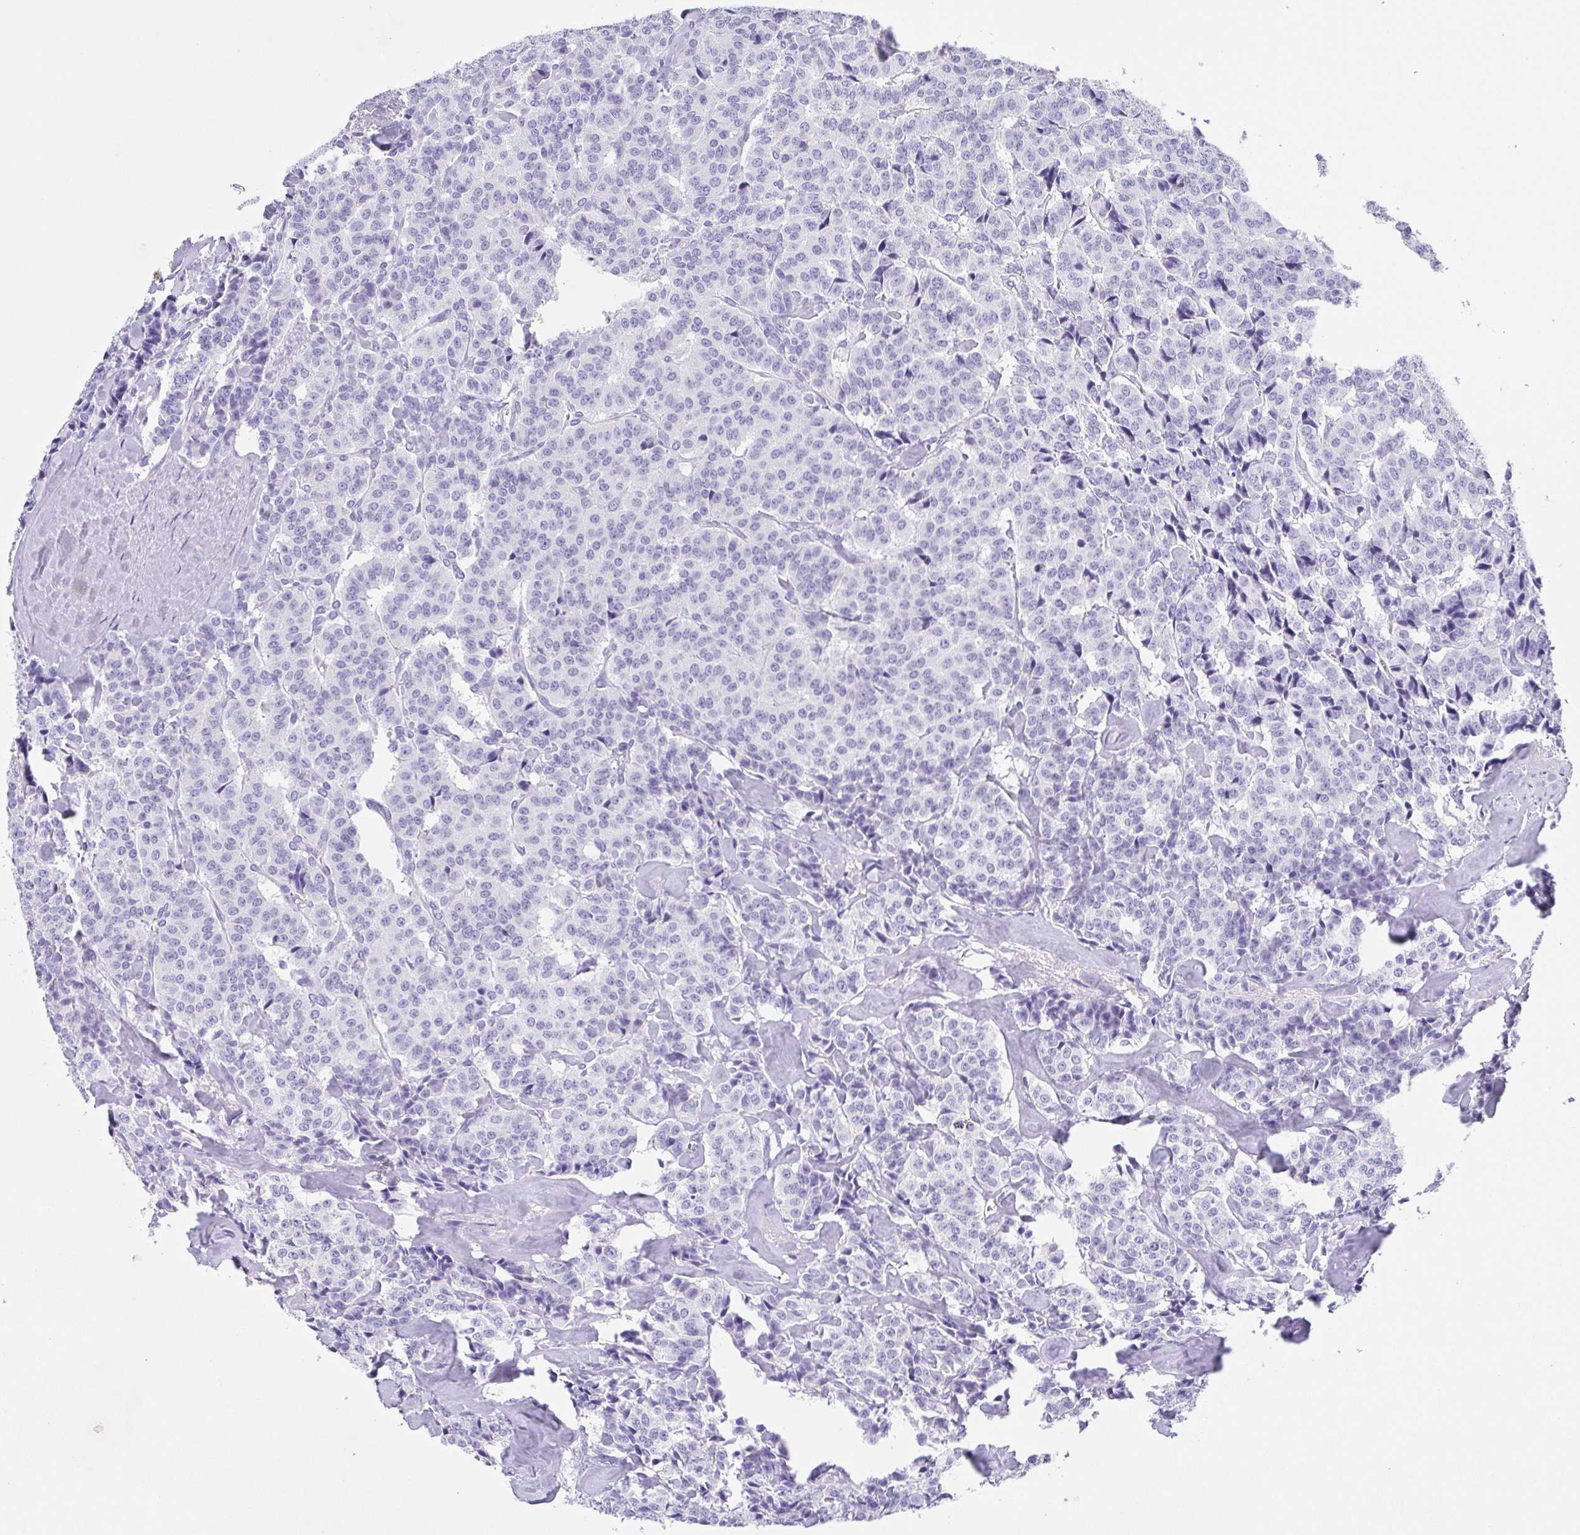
{"staining": {"intensity": "negative", "quantity": "none", "location": "none"}, "tissue": "carcinoid", "cell_type": "Tumor cells", "image_type": "cancer", "snomed": [{"axis": "morphology", "description": "Normal tissue, NOS"}, {"axis": "morphology", "description": "Carcinoid, malignant, NOS"}, {"axis": "topography", "description": "Lung"}], "caption": "IHC histopathology image of neoplastic tissue: carcinoid stained with DAB exhibits no significant protein staining in tumor cells.", "gene": "SPATA4", "patient": {"sex": "female", "age": 46}}